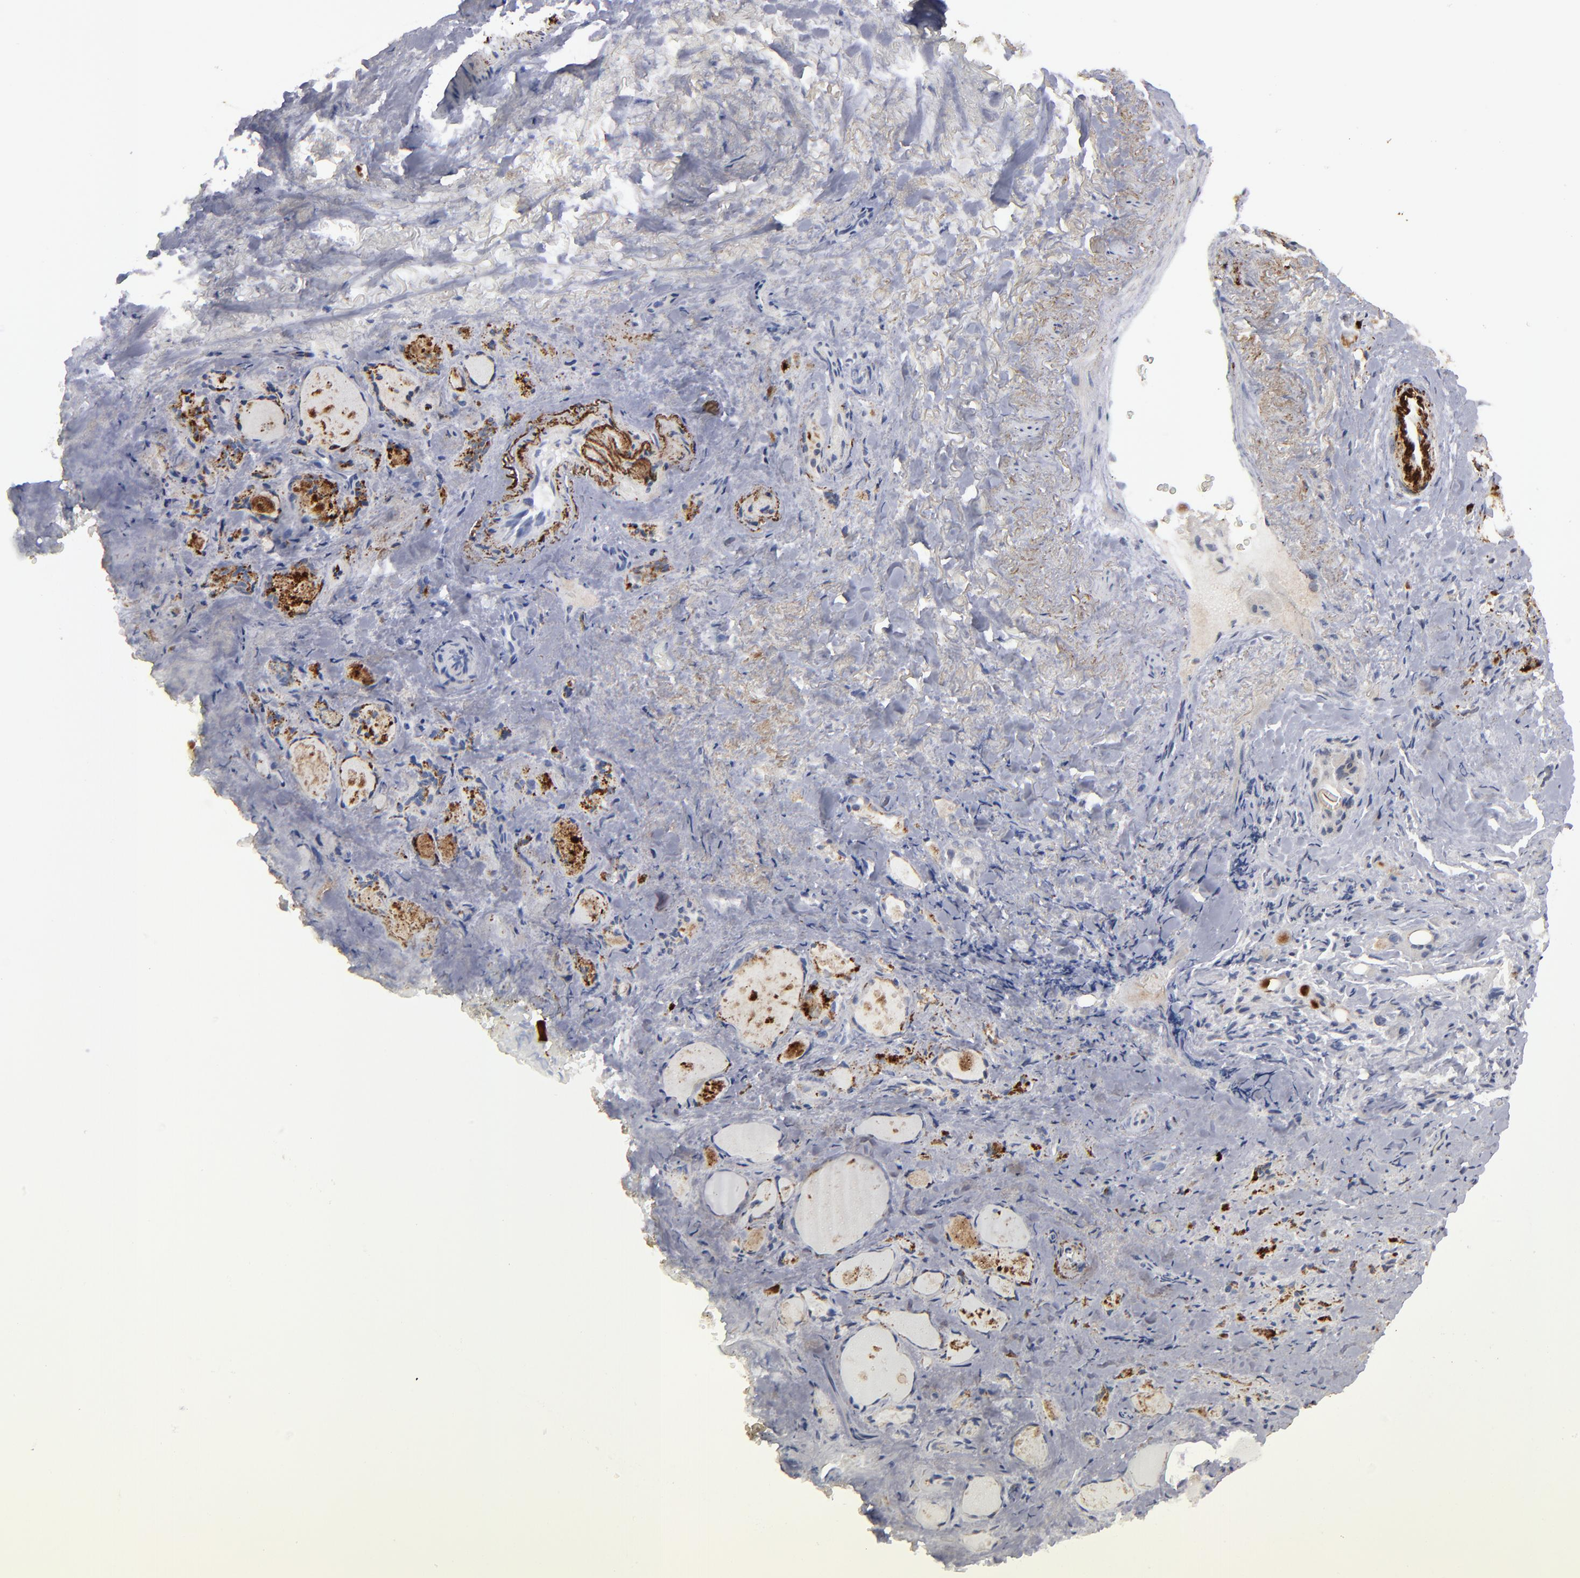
{"staining": {"intensity": "moderate", "quantity": "25%-75%", "location": "cytoplasmic/membranous"}, "tissue": "thyroid gland", "cell_type": "Glandular cells", "image_type": "normal", "snomed": [{"axis": "morphology", "description": "Normal tissue, NOS"}, {"axis": "topography", "description": "Thyroid gland"}], "caption": "Thyroid gland was stained to show a protein in brown. There is medium levels of moderate cytoplasmic/membranous expression in about 25%-75% of glandular cells. Nuclei are stained in blue.", "gene": "GPM6B", "patient": {"sex": "female", "age": 75}}